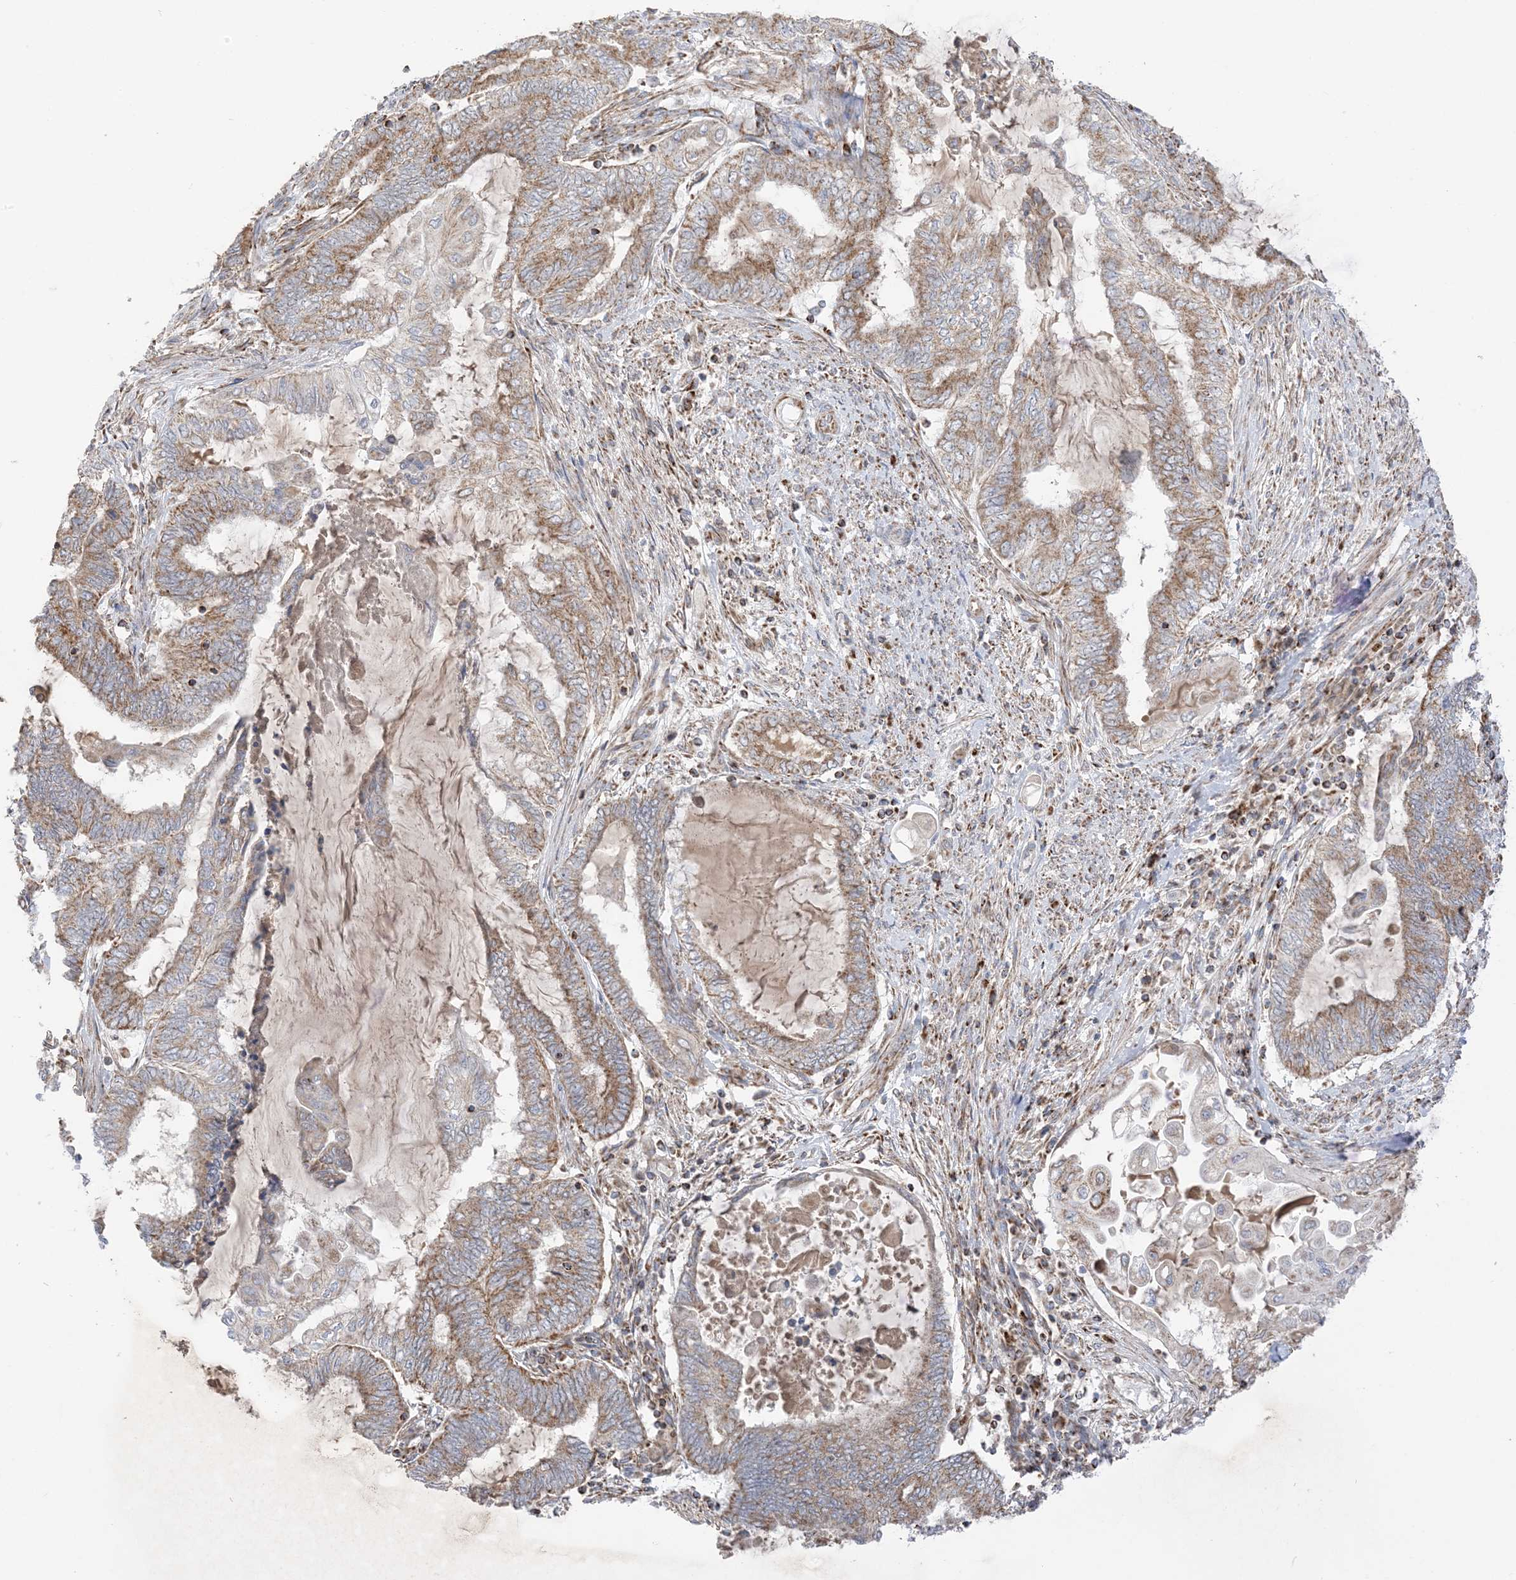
{"staining": {"intensity": "weak", "quantity": ">75%", "location": "cytoplasmic/membranous"}, "tissue": "endometrial cancer", "cell_type": "Tumor cells", "image_type": "cancer", "snomed": [{"axis": "morphology", "description": "Adenocarcinoma, NOS"}, {"axis": "topography", "description": "Uterus"}, {"axis": "topography", "description": "Endometrium"}], "caption": "Immunohistochemical staining of human adenocarcinoma (endometrial) reveals low levels of weak cytoplasmic/membranous protein expression in approximately >75% of tumor cells.", "gene": "SLC25A12", "patient": {"sex": "female", "age": 70}}